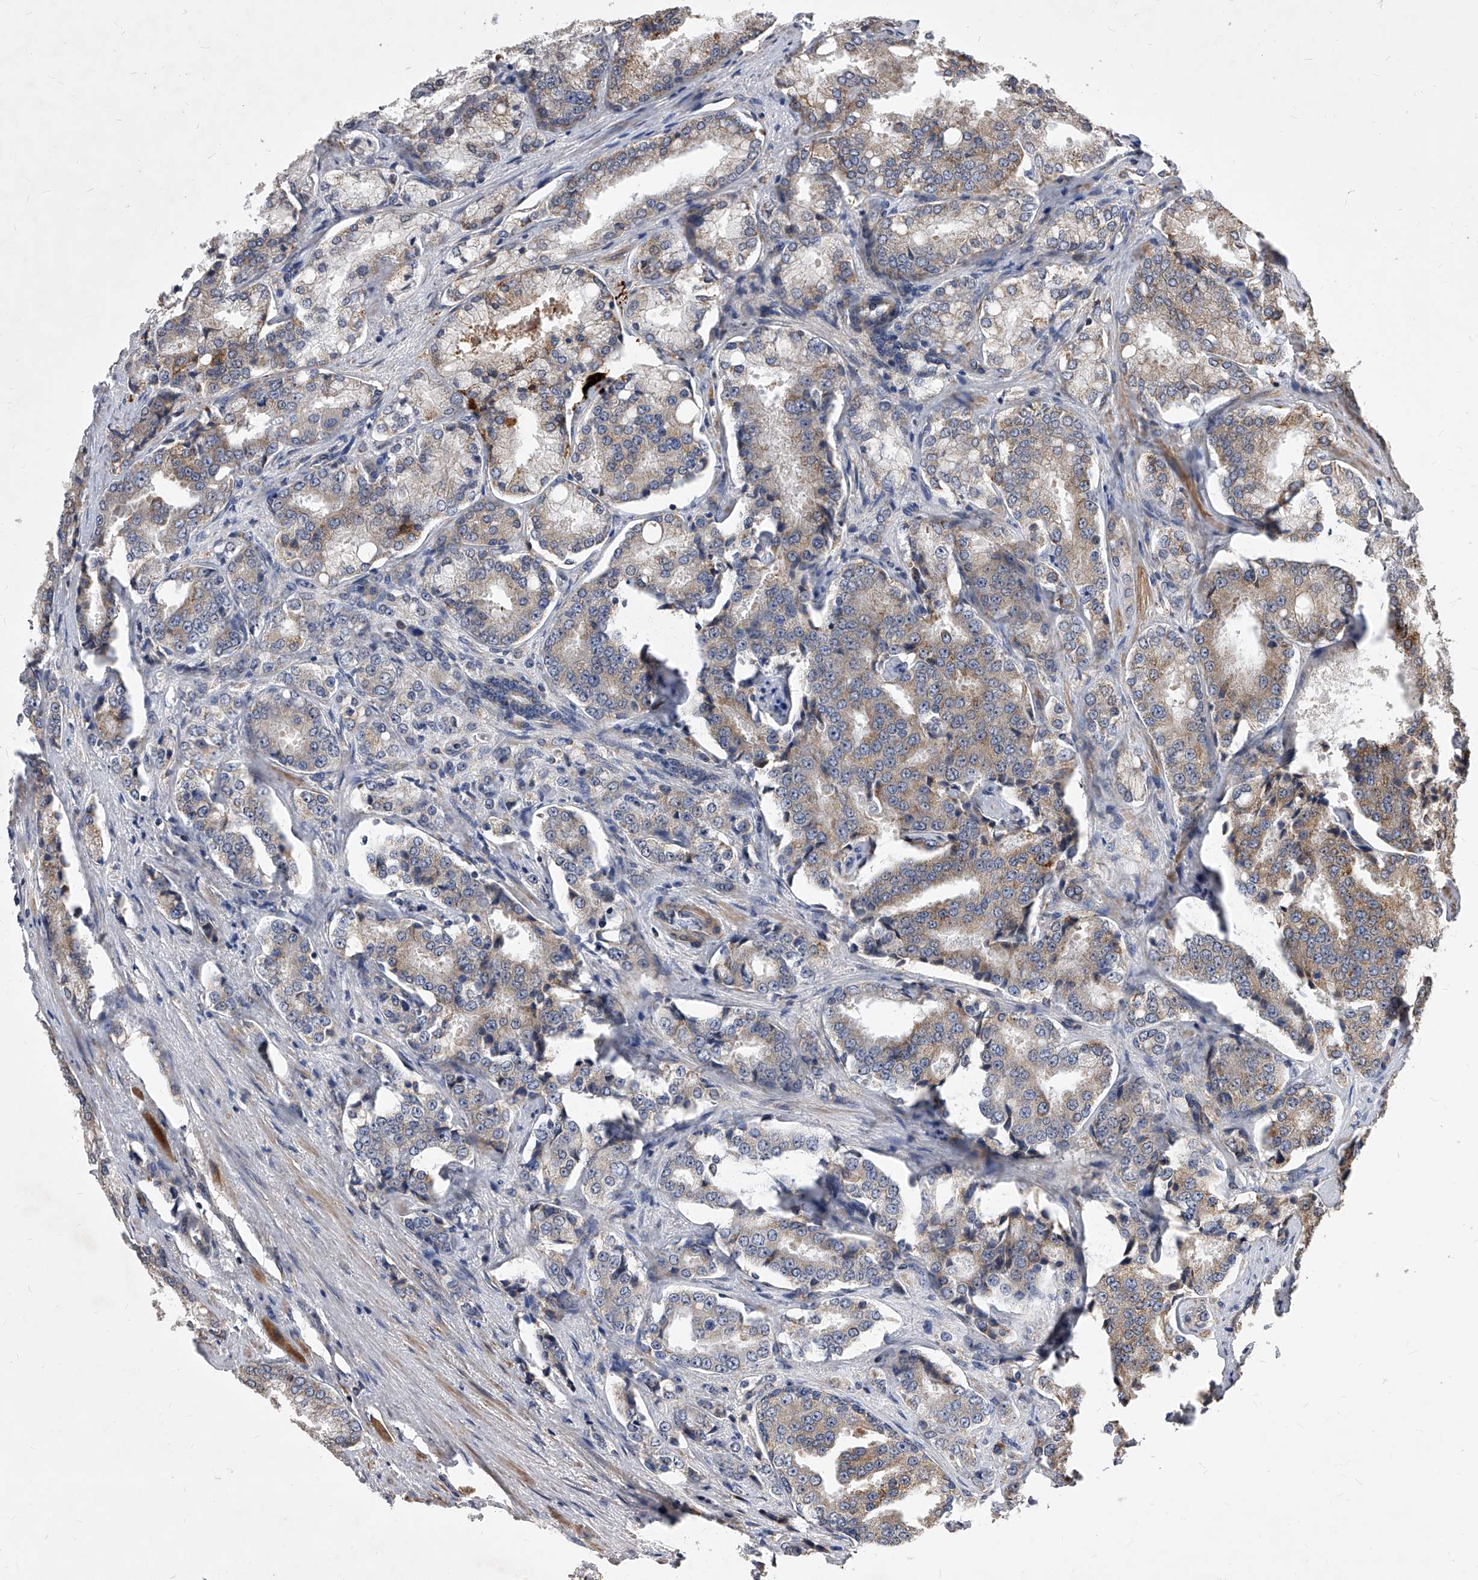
{"staining": {"intensity": "weak", "quantity": "25%-75%", "location": "cytoplasmic/membranous"}, "tissue": "prostate cancer", "cell_type": "Tumor cells", "image_type": "cancer", "snomed": [{"axis": "morphology", "description": "Adenocarcinoma, High grade"}, {"axis": "topography", "description": "Prostate"}], "caption": "The photomicrograph reveals a brown stain indicating the presence of a protein in the cytoplasmic/membranous of tumor cells in prostate cancer (high-grade adenocarcinoma). The staining is performed using DAB (3,3'-diaminobenzidine) brown chromogen to label protein expression. The nuclei are counter-stained blue using hematoxylin.", "gene": "SOBP", "patient": {"sex": "male", "age": 50}}